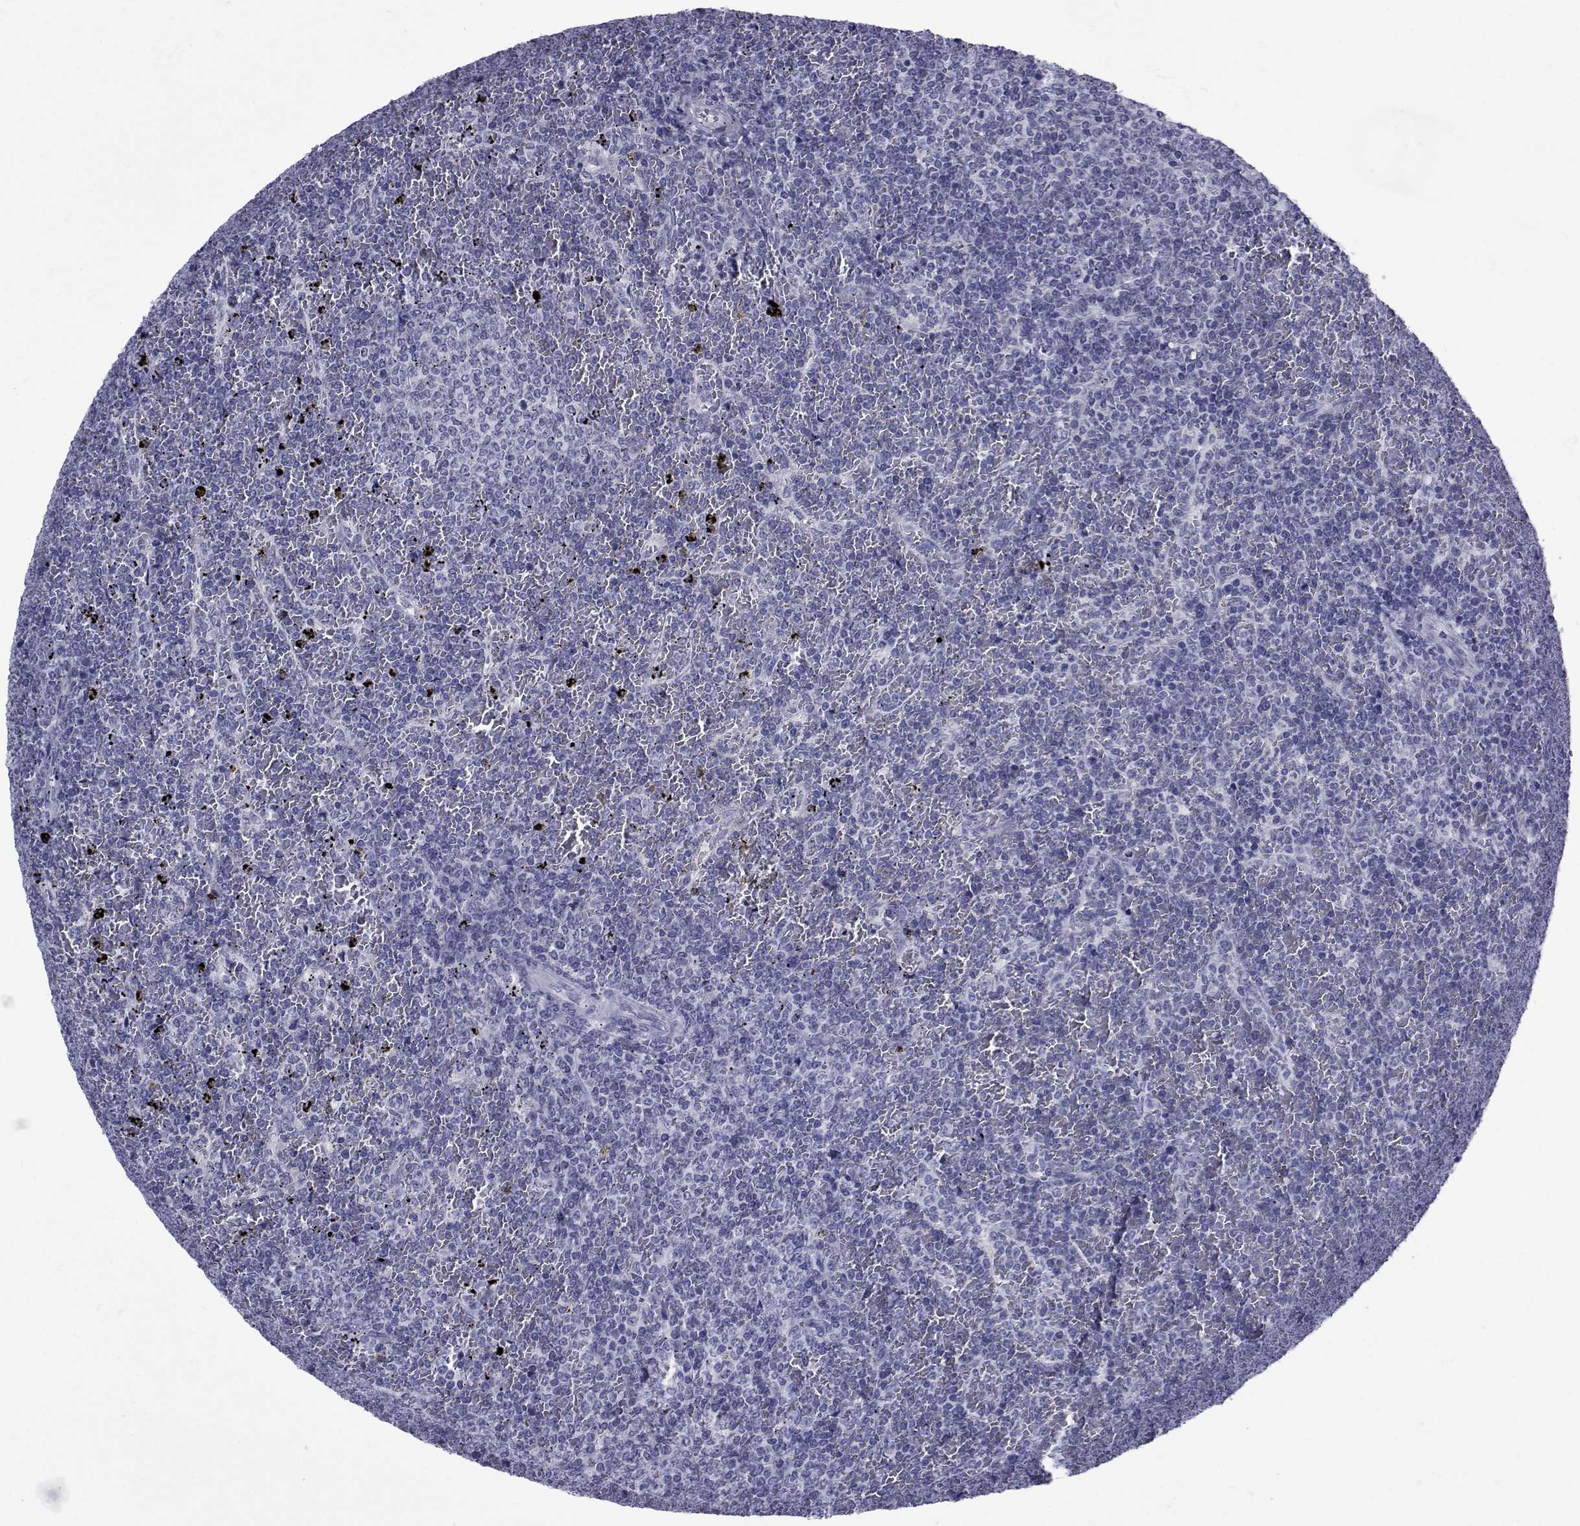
{"staining": {"intensity": "negative", "quantity": "none", "location": "none"}, "tissue": "lymphoma", "cell_type": "Tumor cells", "image_type": "cancer", "snomed": [{"axis": "morphology", "description": "Malignant lymphoma, non-Hodgkin's type, Low grade"}, {"axis": "topography", "description": "Spleen"}], "caption": "The IHC image has no significant expression in tumor cells of malignant lymphoma, non-Hodgkin's type (low-grade) tissue. (Stains: DAB immunohistochemistry with hematoxylin counter stain, Microscopy: brightfield microscopy at high magnification).", "gene": "GKAP1", "patient": {"sex": "female", "age": 77}}